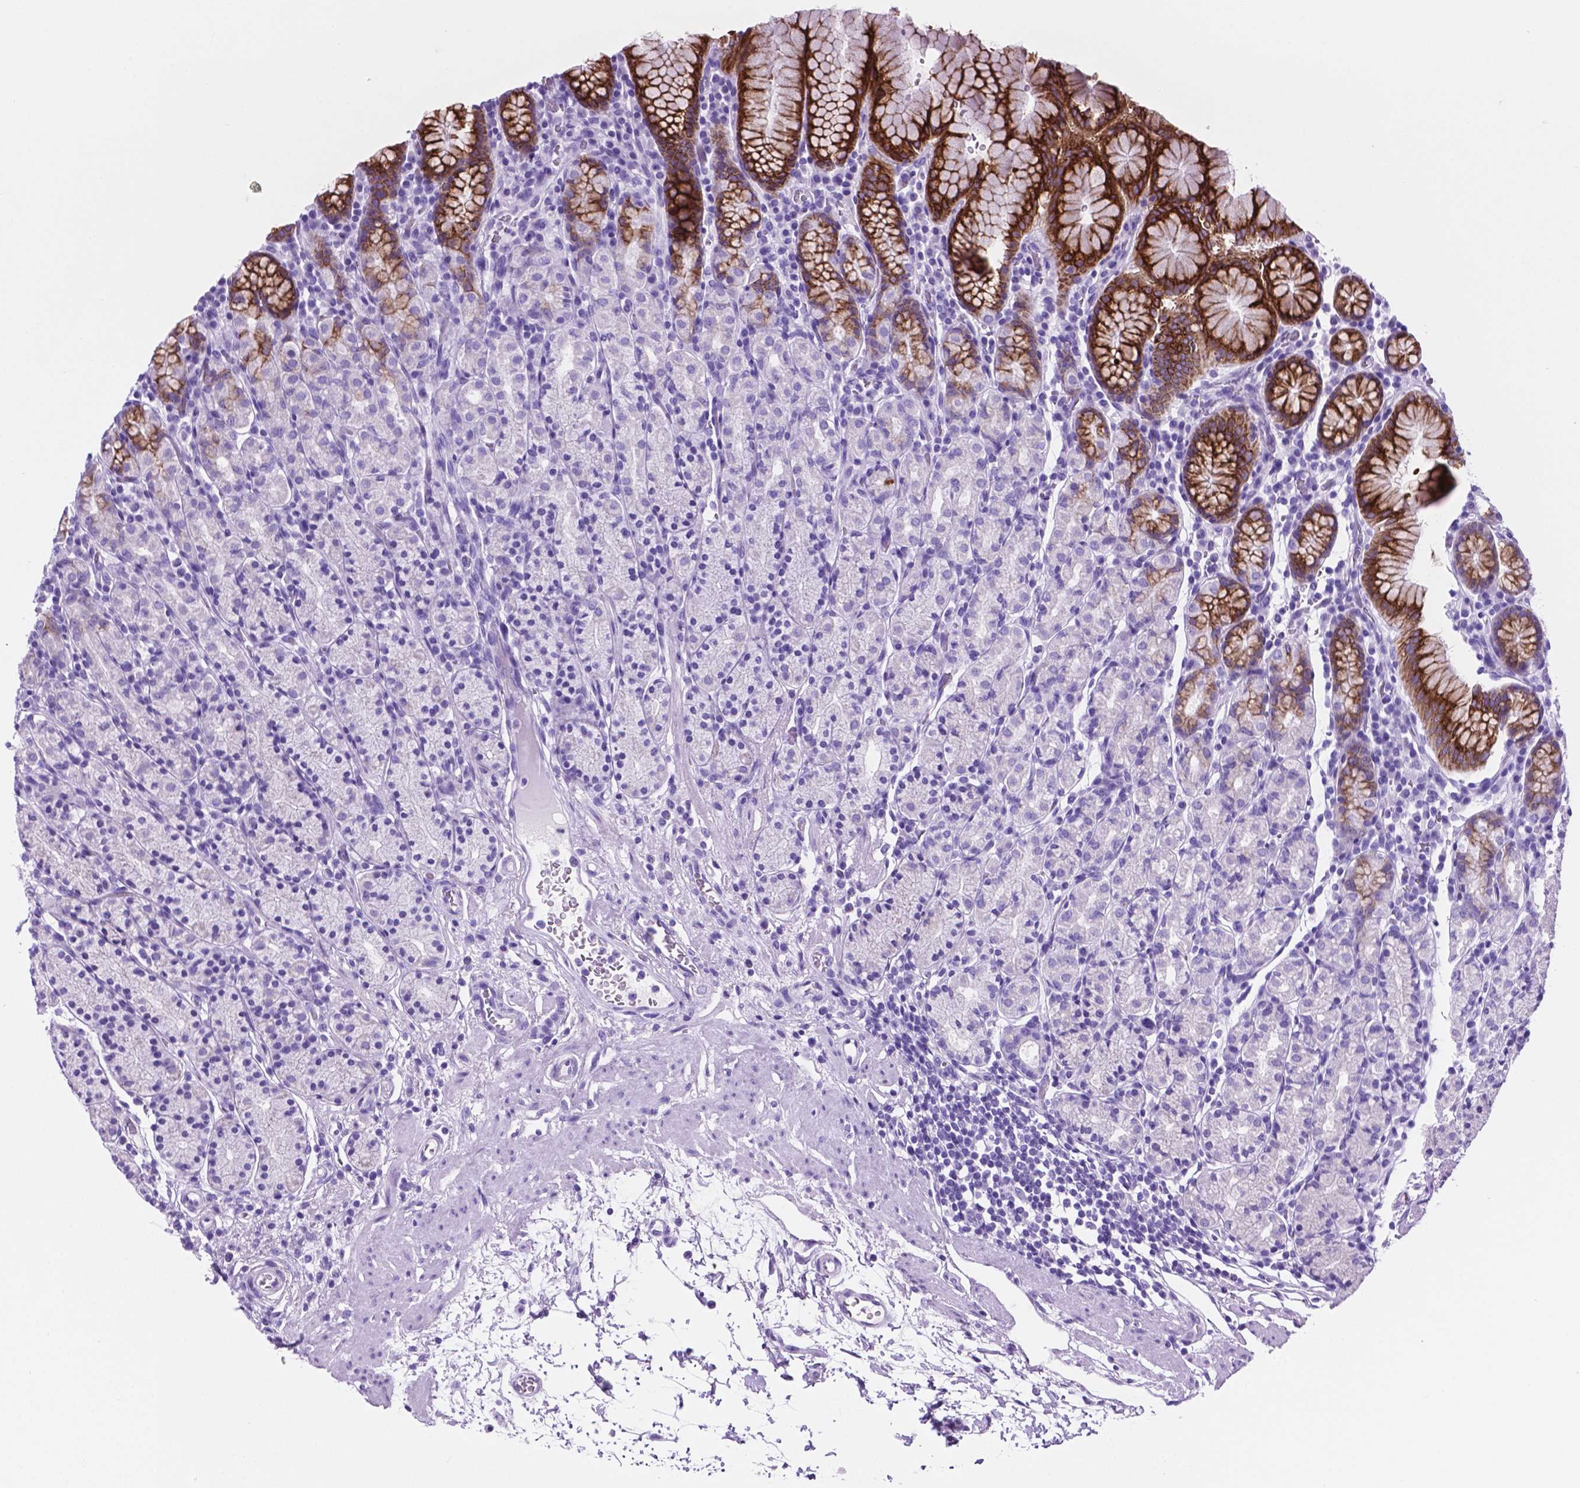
{"staining": {"intensity": "strong", "quantity": "25%-75%", "location": "cytoplasmic/membranous"}, "tissue": "stomach", "cell_type": "Glandular cells", "image_type": "normal", "snomed": [{"axis": "morphology", "description": "Normal tissue, NOS"}, {"axis": "topography", "description": "Stomach, upper"}, {"axis": "topography", "description": "Stomach"}], "caption": "Stomach was stained to show a protein in brown. There is high levels of strong cytoplasmic/membranous positivity in about 25%-75% of glandular cells. (brown staining indicates protein expression, while blue staining denotes nuclei).", "gene": "C17orf107", "patient": {"sex": "male", "age": 62}}